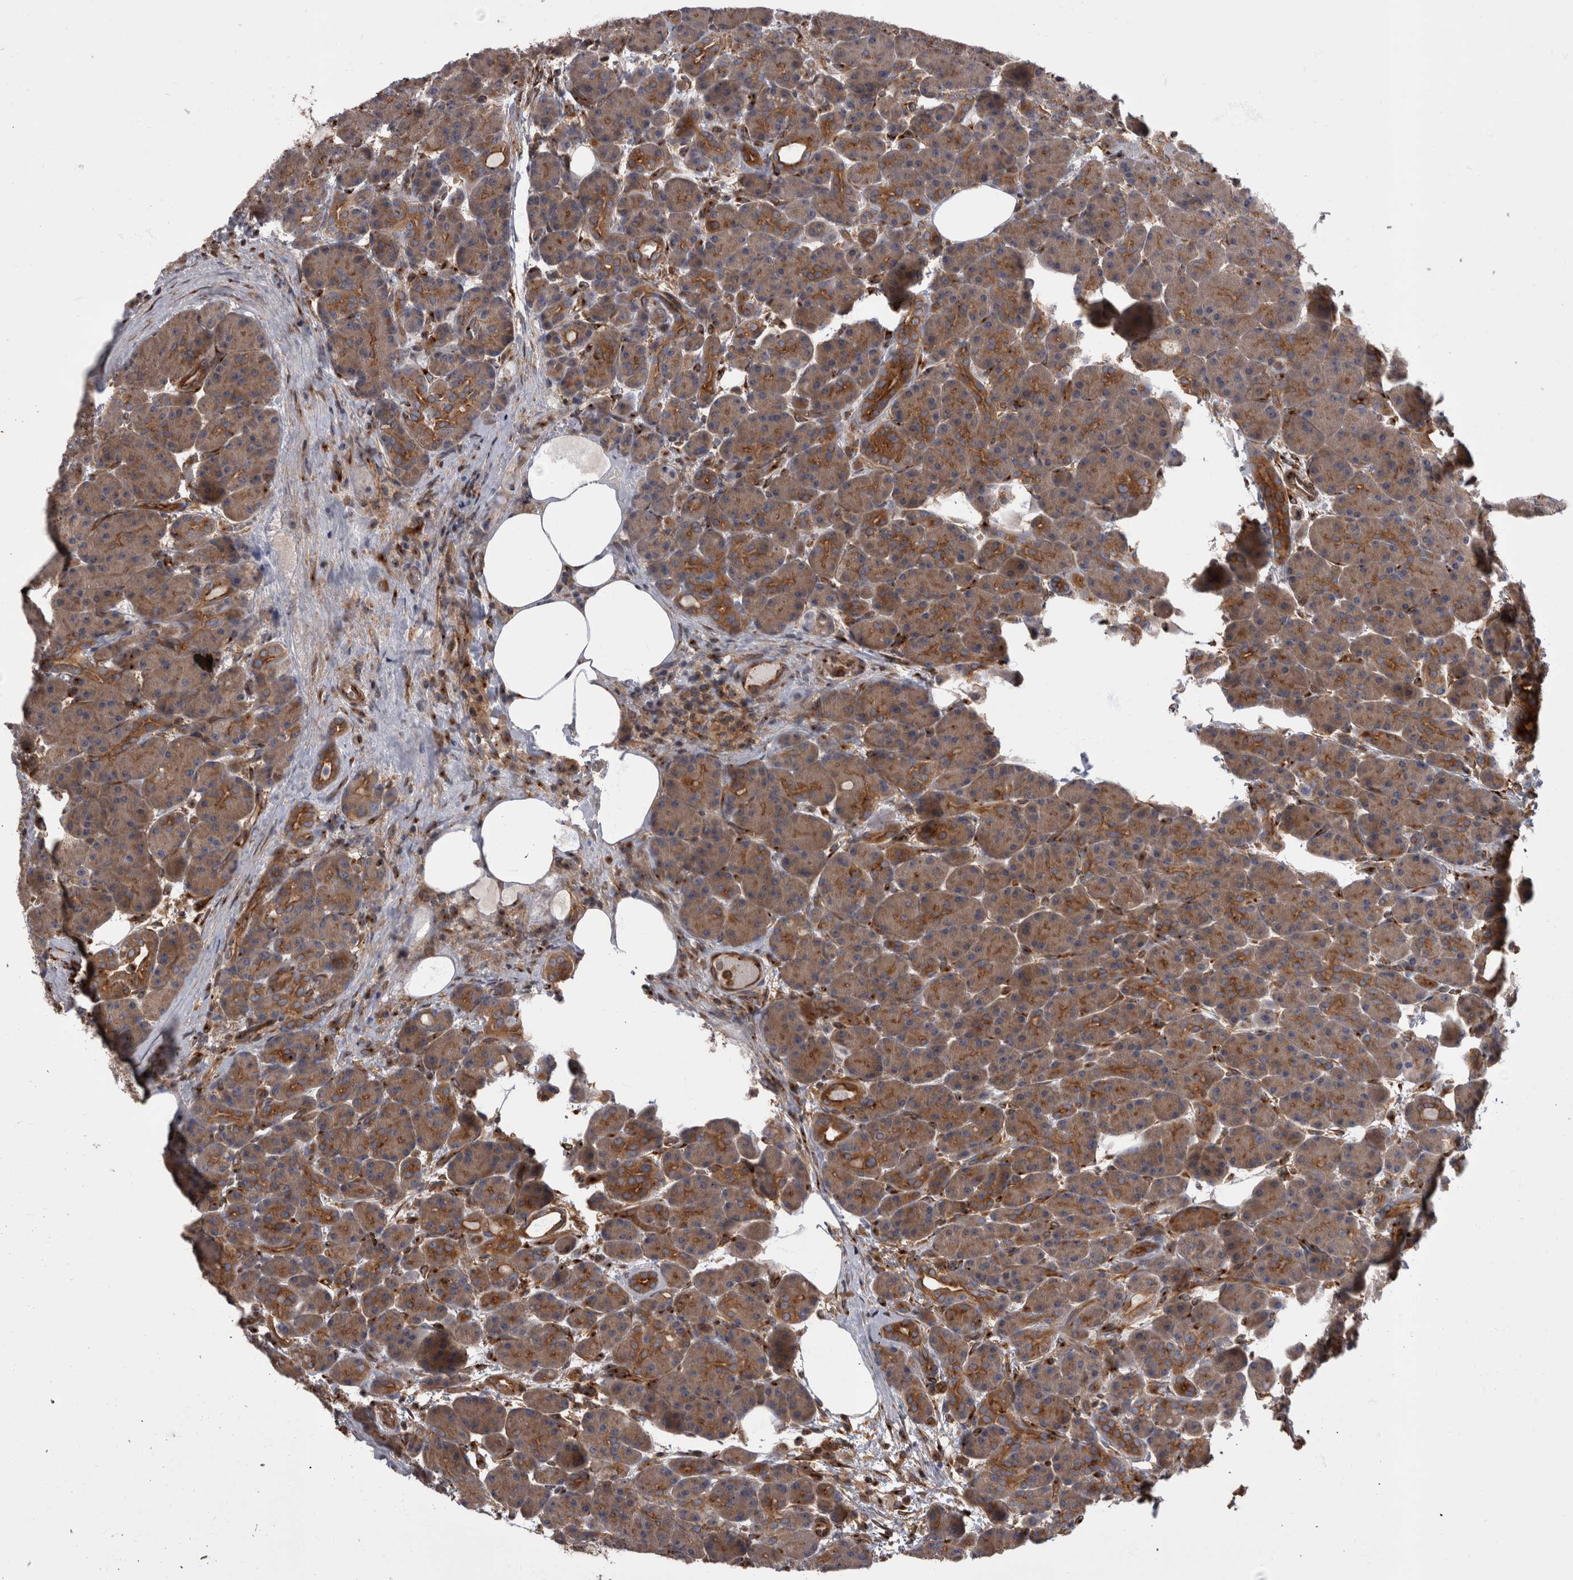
{"staining": {"intensity": "moderate", "quantity": "25%-75%", "location": "cytoplasmic/membranous"}, "tissue": "pancreas", "cell_type": "Exocrine glandular cells", "image_type": "normal", "snomed": [{"axis": "morphology", "description": "Normal tissue, NOS"}, {"axis": "topography", "description": "Pancreas"}], "caption": "Pancreas stained for a protein demonstrates moderate cytoplasmic/membranous positivity in exocrine glandular cells. (Brightfield microscopy of DAB IHC at high magnification).", "gene": "HOOK3", "patient": {"sex": "male", "age": 63}}